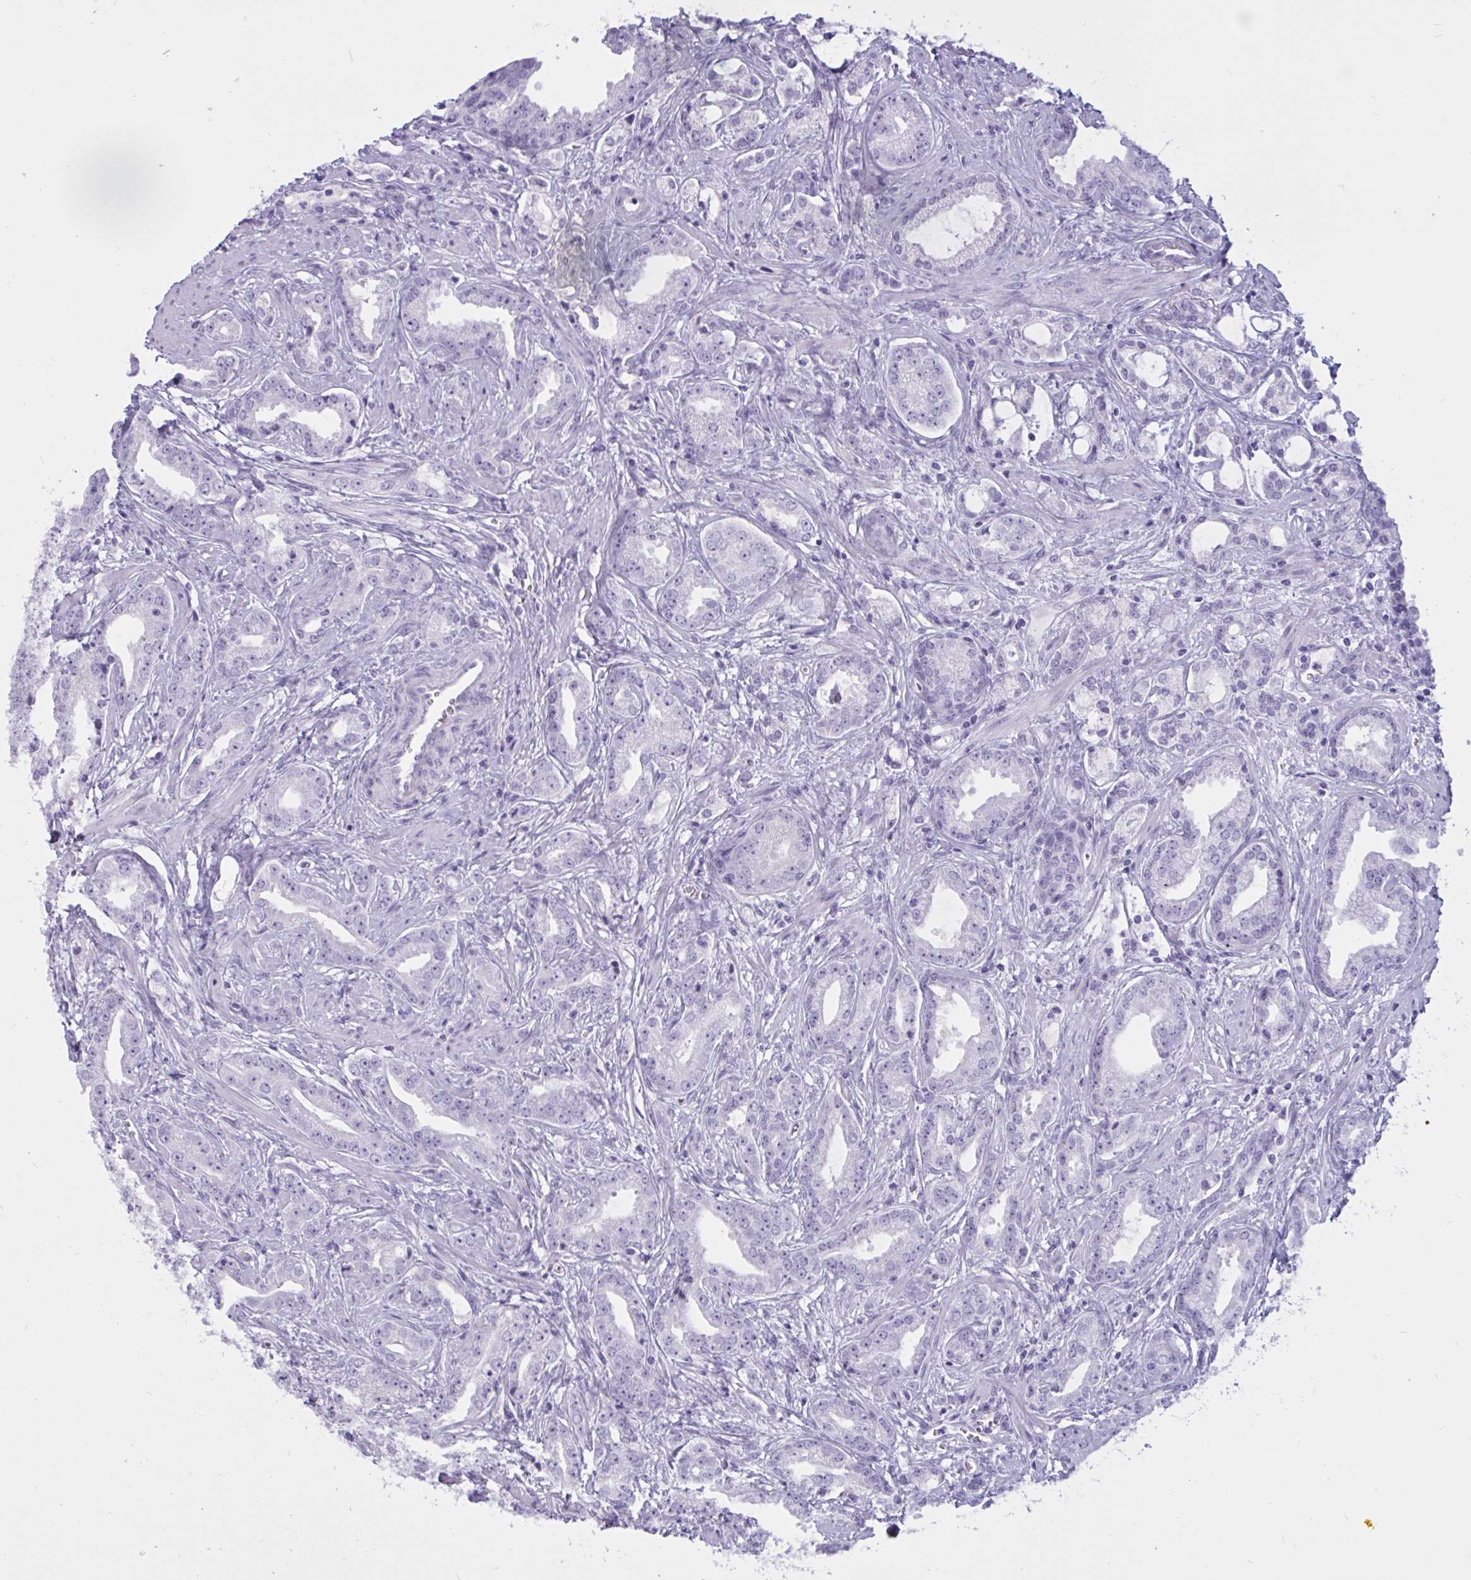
{"staining": {"intensity": "negative", "quantity": "none", "location": "none"}, "tissue": "prostate cancer", "cell_type": "Tumor cells", "image_type": "cancer", "snomed": [{"axis": "morphology", "description": "Adenocarcinoma, Medium grade"}, {"axis": "topography", "description": "Prostate"}], "caption": "Tumor cells show no significant staining in prostate cancer.", "gene": "BBS10", "patient": {"sex": "male", "age": 57}}